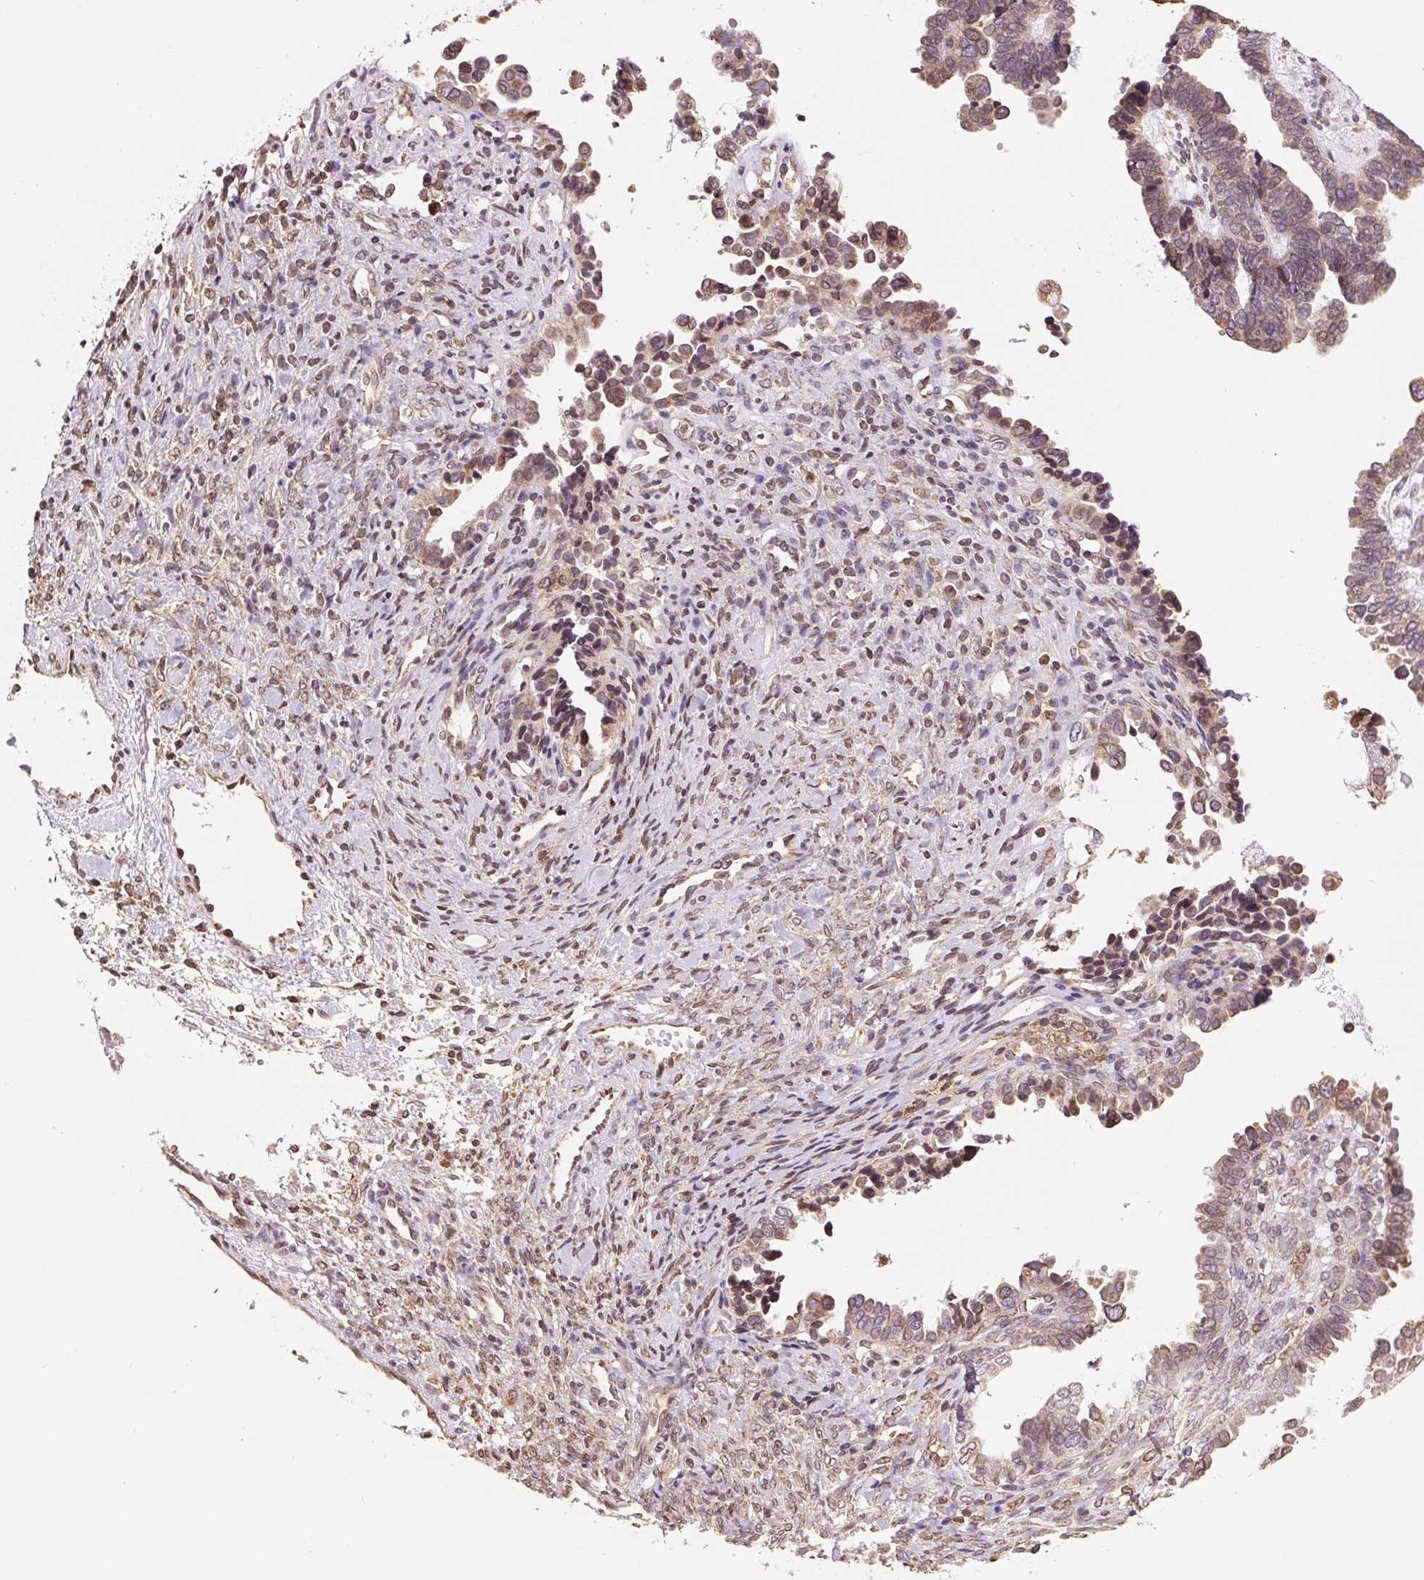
{"staining": {"intensity": "weak", "quantity": ">75%", "location": "cytoplasmic/membranous"}, "tissue": "ovarian cancer", "cell_type": "Tumor cells", "image_type": "cancer", "snomed": [{"axis": "morphology", "description": "Cystadenocarcinoma, serous, NOS"}, {"axis": "topography", "description": "Ovary"}], "caption": "High-magnification brightfield microscopy of ovarian serous cystadenocarcinoma stained with DAB (3,3'-diaminobenzidine) (brown) and counterstained with hematoxylin (blue). tumor cells exhibit weak cytoplasmic/membranous staining is appreciated in about>75% of cells.", "gene": "RPN1", "patient": {"sex": "female", "age": 51}}